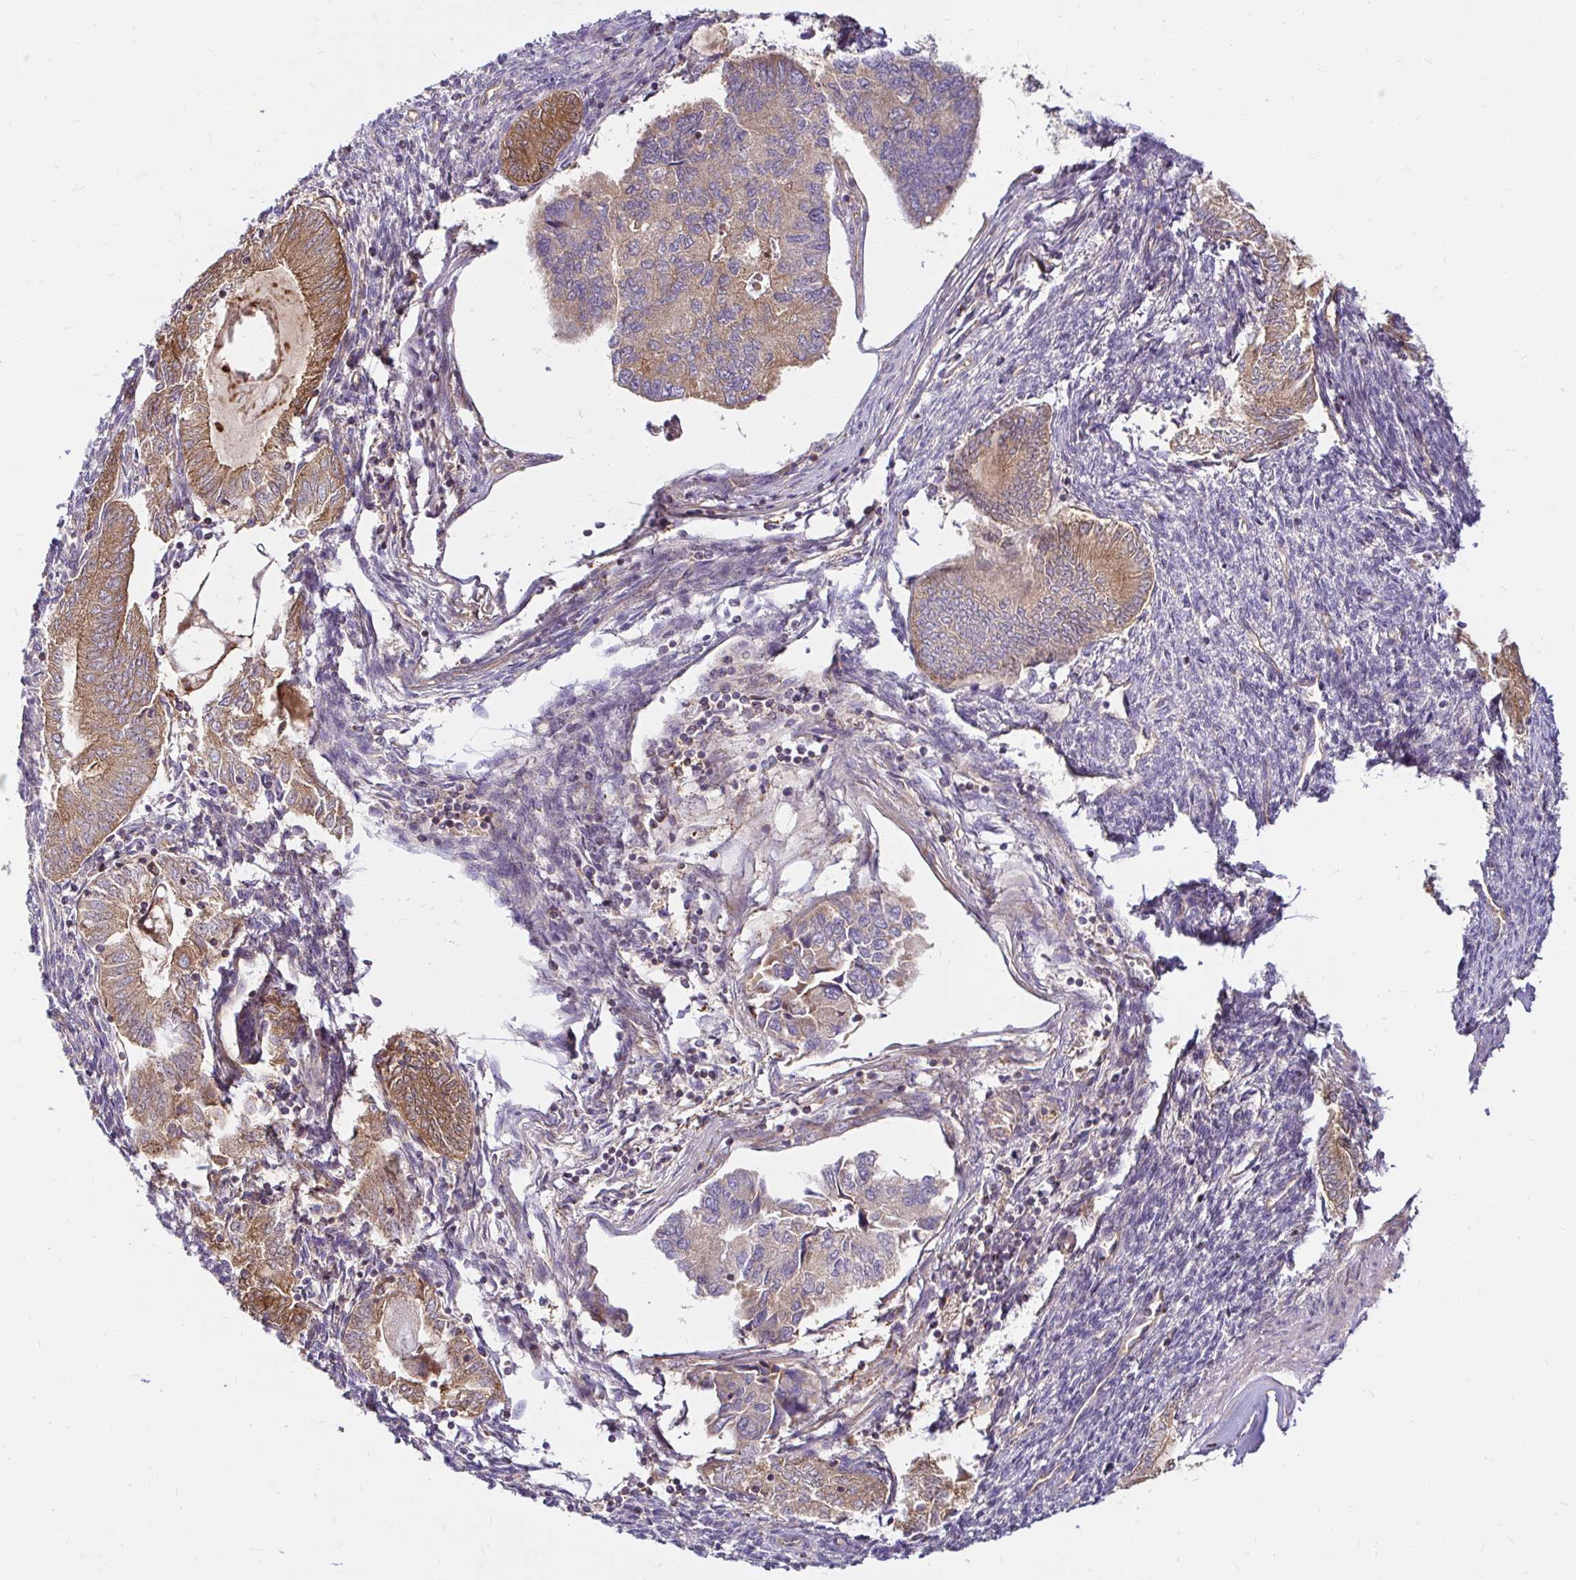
{"staining": {"intensity": "moderate", "quantity": "25%-75%", "location": "cytoplasmic/membranous"}, "tissue": "endometrial cancer", "cell_type": "Tumor cells", "image_type": "cancer", "snomed": [{"axis": "morphology", "description": "Carcinoma, NOS"}, {"axis": "topography", "description": "Uterus"}], "caption": "IHC micrograph of neoplastic tissue: endometrial carcinoma stained using IHC demonstrates medium levels of moderate protein expression localized specifically in the cytoplasmic/membranous of tumor cells, appearing as a cytoplasmic/membranous brown color.", "gene": "ITGA2", "patient": {"sex": "female", "age": 76}}